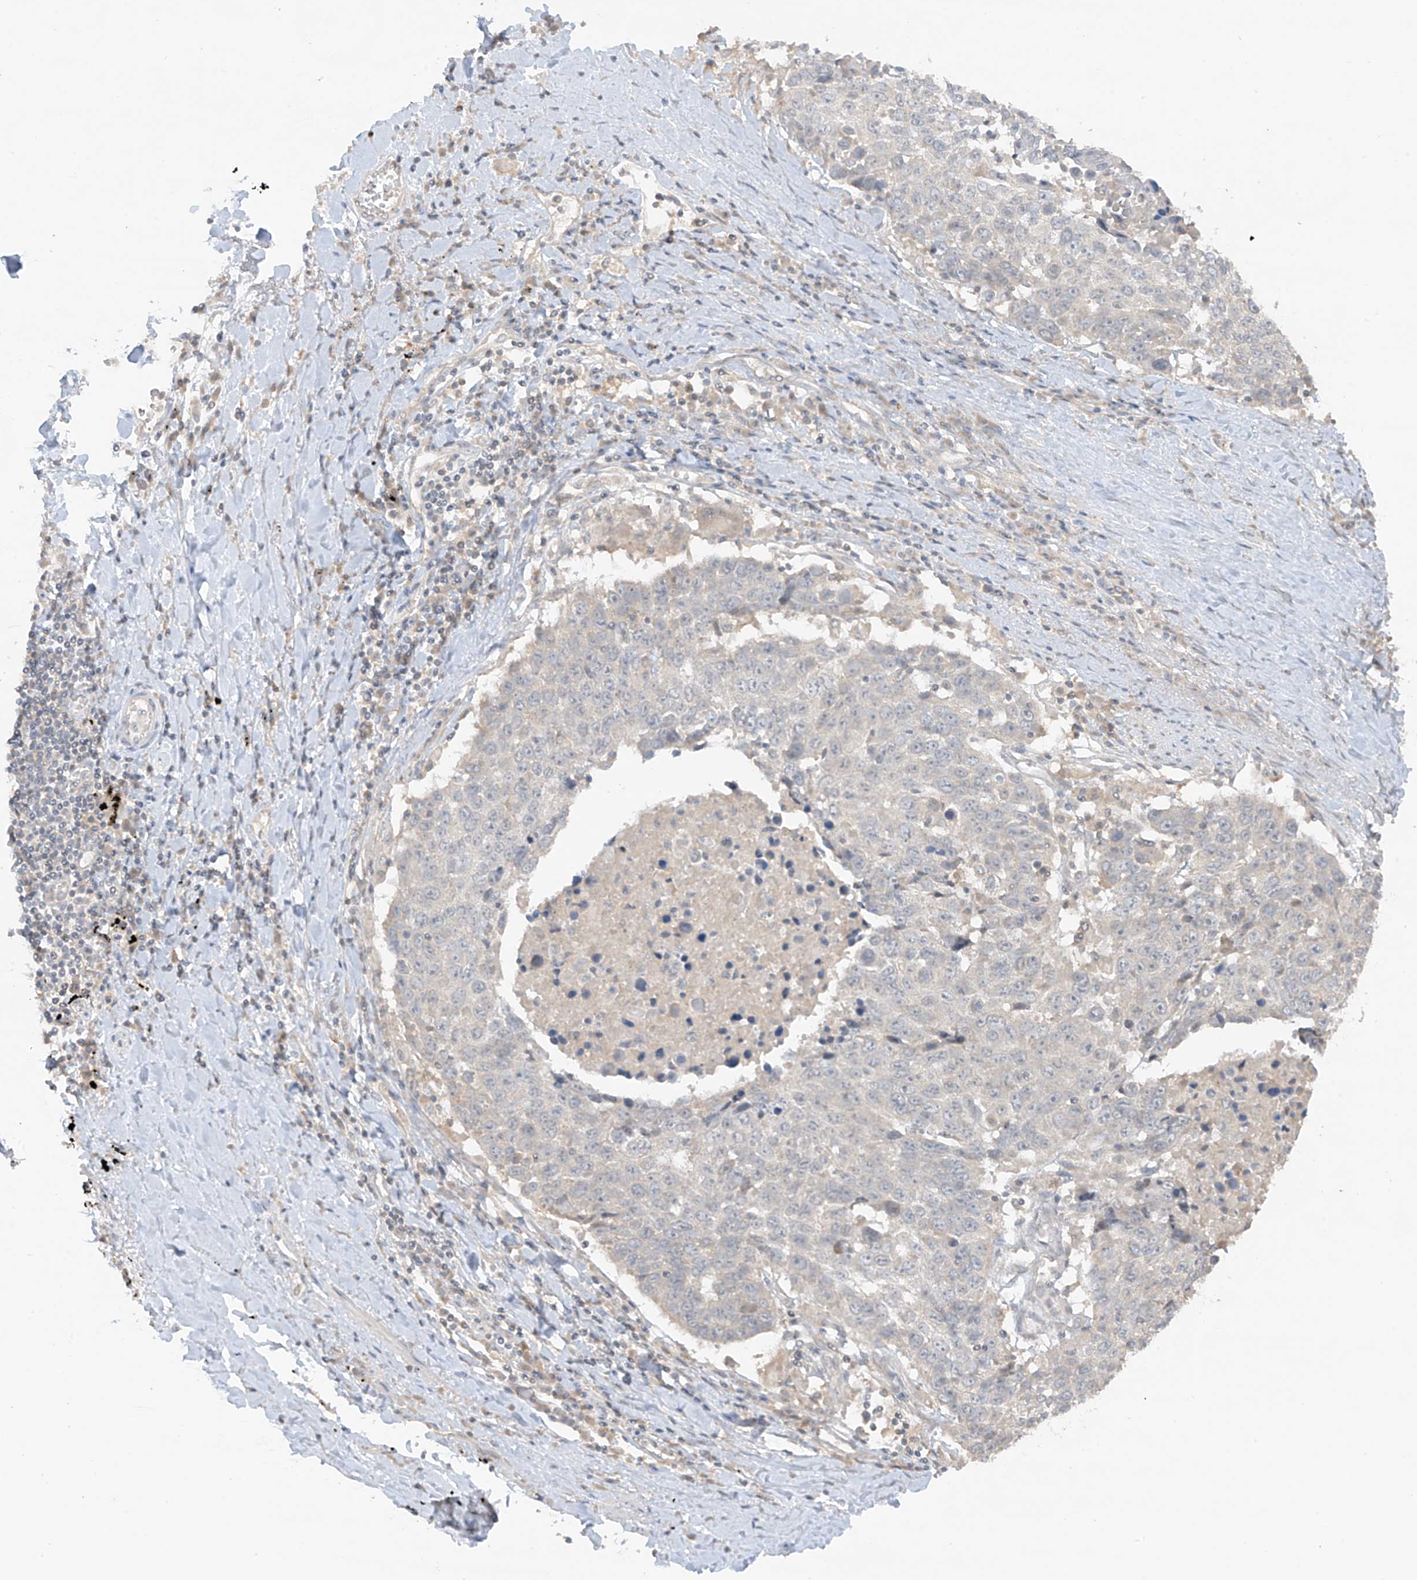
{"staining": {"intensity": "negative", "quantity": "none", "location": "none"}, "tissue": "lung cancer", "cell_type": "Tumor cells", "image_type": "cancer", "snomed": [{"axis": "morphology", "description": "Squamous cell carcinoma, NOS"}, {"axis": "topography", "description": "Lung"}], "caption": "DAB immunohistochemical staining of human lung cancer displays no significant expression in tumor cells. (Stains: DAB (3,3'-diaminobenzidine) IHC with hematoxylin counter stain, Microscopy: brightfield microscopy at high magnification).", "gene": "ANGEL2", "patient": {"sex": "male", "age": 66}}